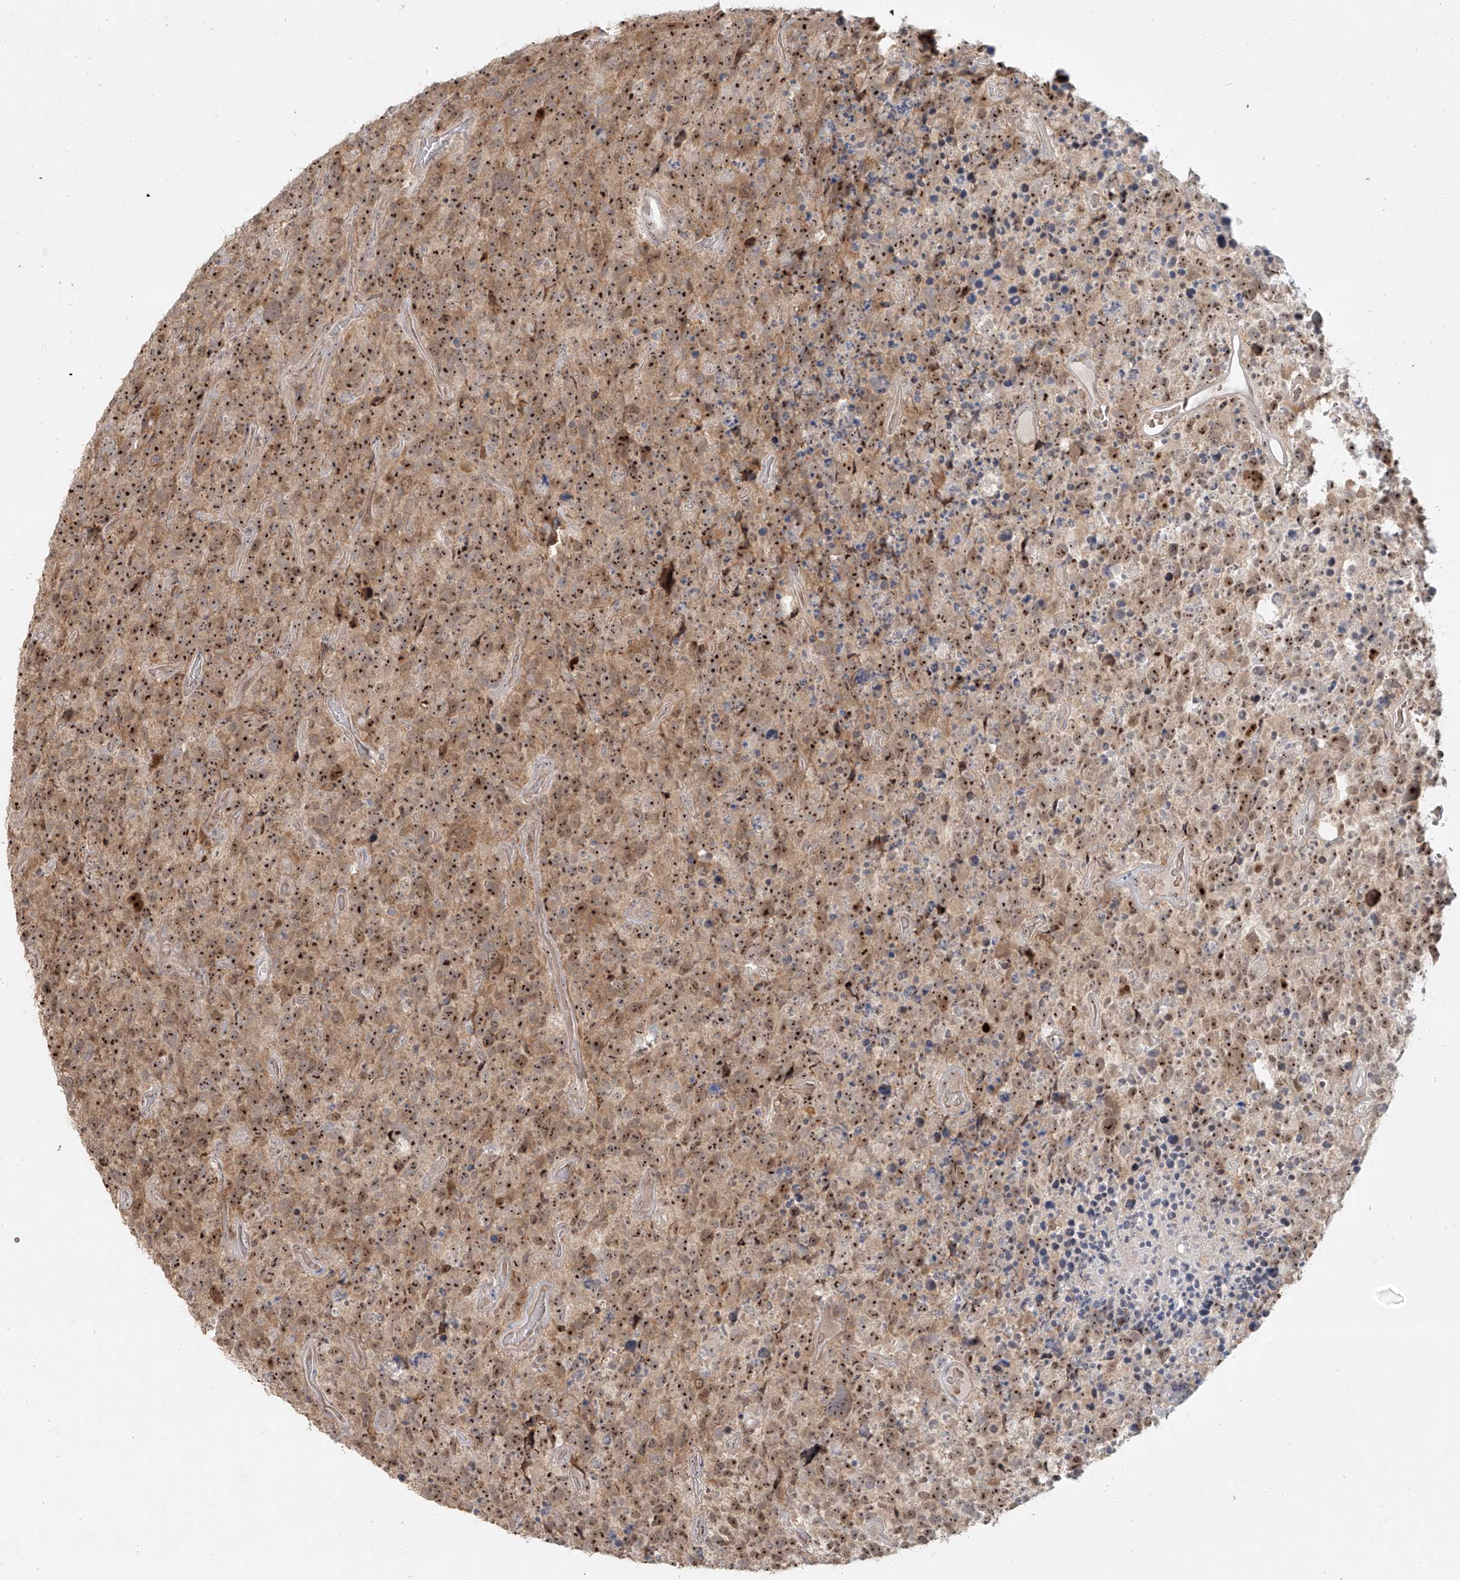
{"staining": {"intensity": "moderate", "quantity": ">75%", "location": "cytoplasmic/membranous,nuclear"}, "tissue": "glioma", "cell_type": "Tumor cells", "image_type": "cancer", "snomed": [{"axis": "morphology", "description": "Glioma, malignant, High grade"}, {"axis": "topography", "description": "Brain"}], "caption": "An image of human high-grade glioma (malignant) stained for a protein shows moderate cytoplasmic/membranous and nuclear brown staining in tumor cells. The staining is performed using DAB brown chromogen to label protein expression. The nuclei are counter-stained blue using hematoxylin.", "gene": "BYSL", "patient": {"sex": "male", "age": 69}}